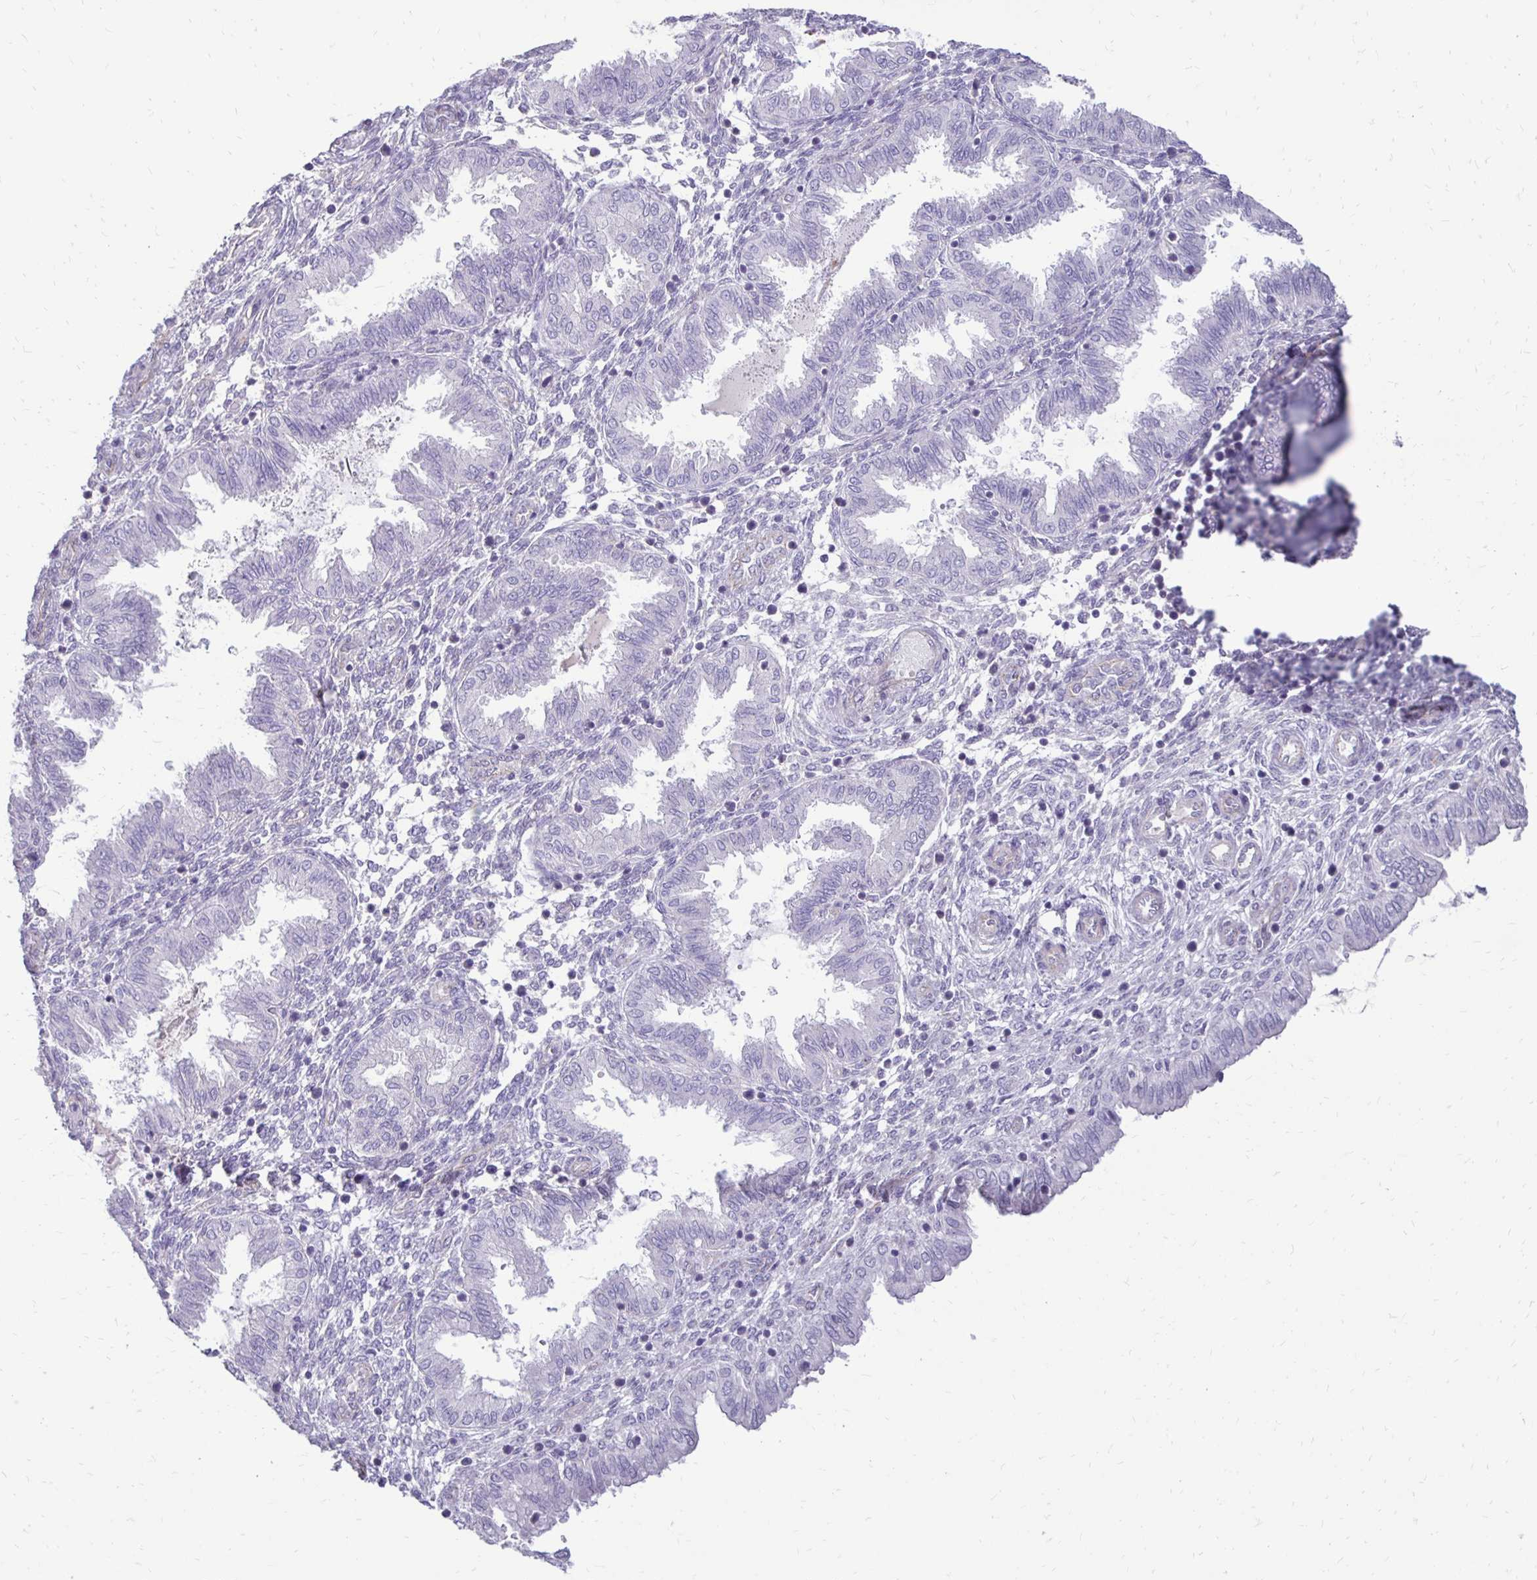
{"staining": {"intensity": "negative", "quantity": "none", "location": "none"}, "tissue": "endometrium", "cell_type": "Cells in endometrial stroma", "image_type": "normal", "snomed": [{"axis": "morphology", "description": "Normal tissue, NOS"}, {"axis": "topography", "description": "Endometrium"}], "caption": "This is a photomicrograph of immunohistochemistry staining of benign endometrium, which shows no staining in cells in endometrial stroma.", "gene": "GAS2", "patient": {"sex": "female", "age": 33}}